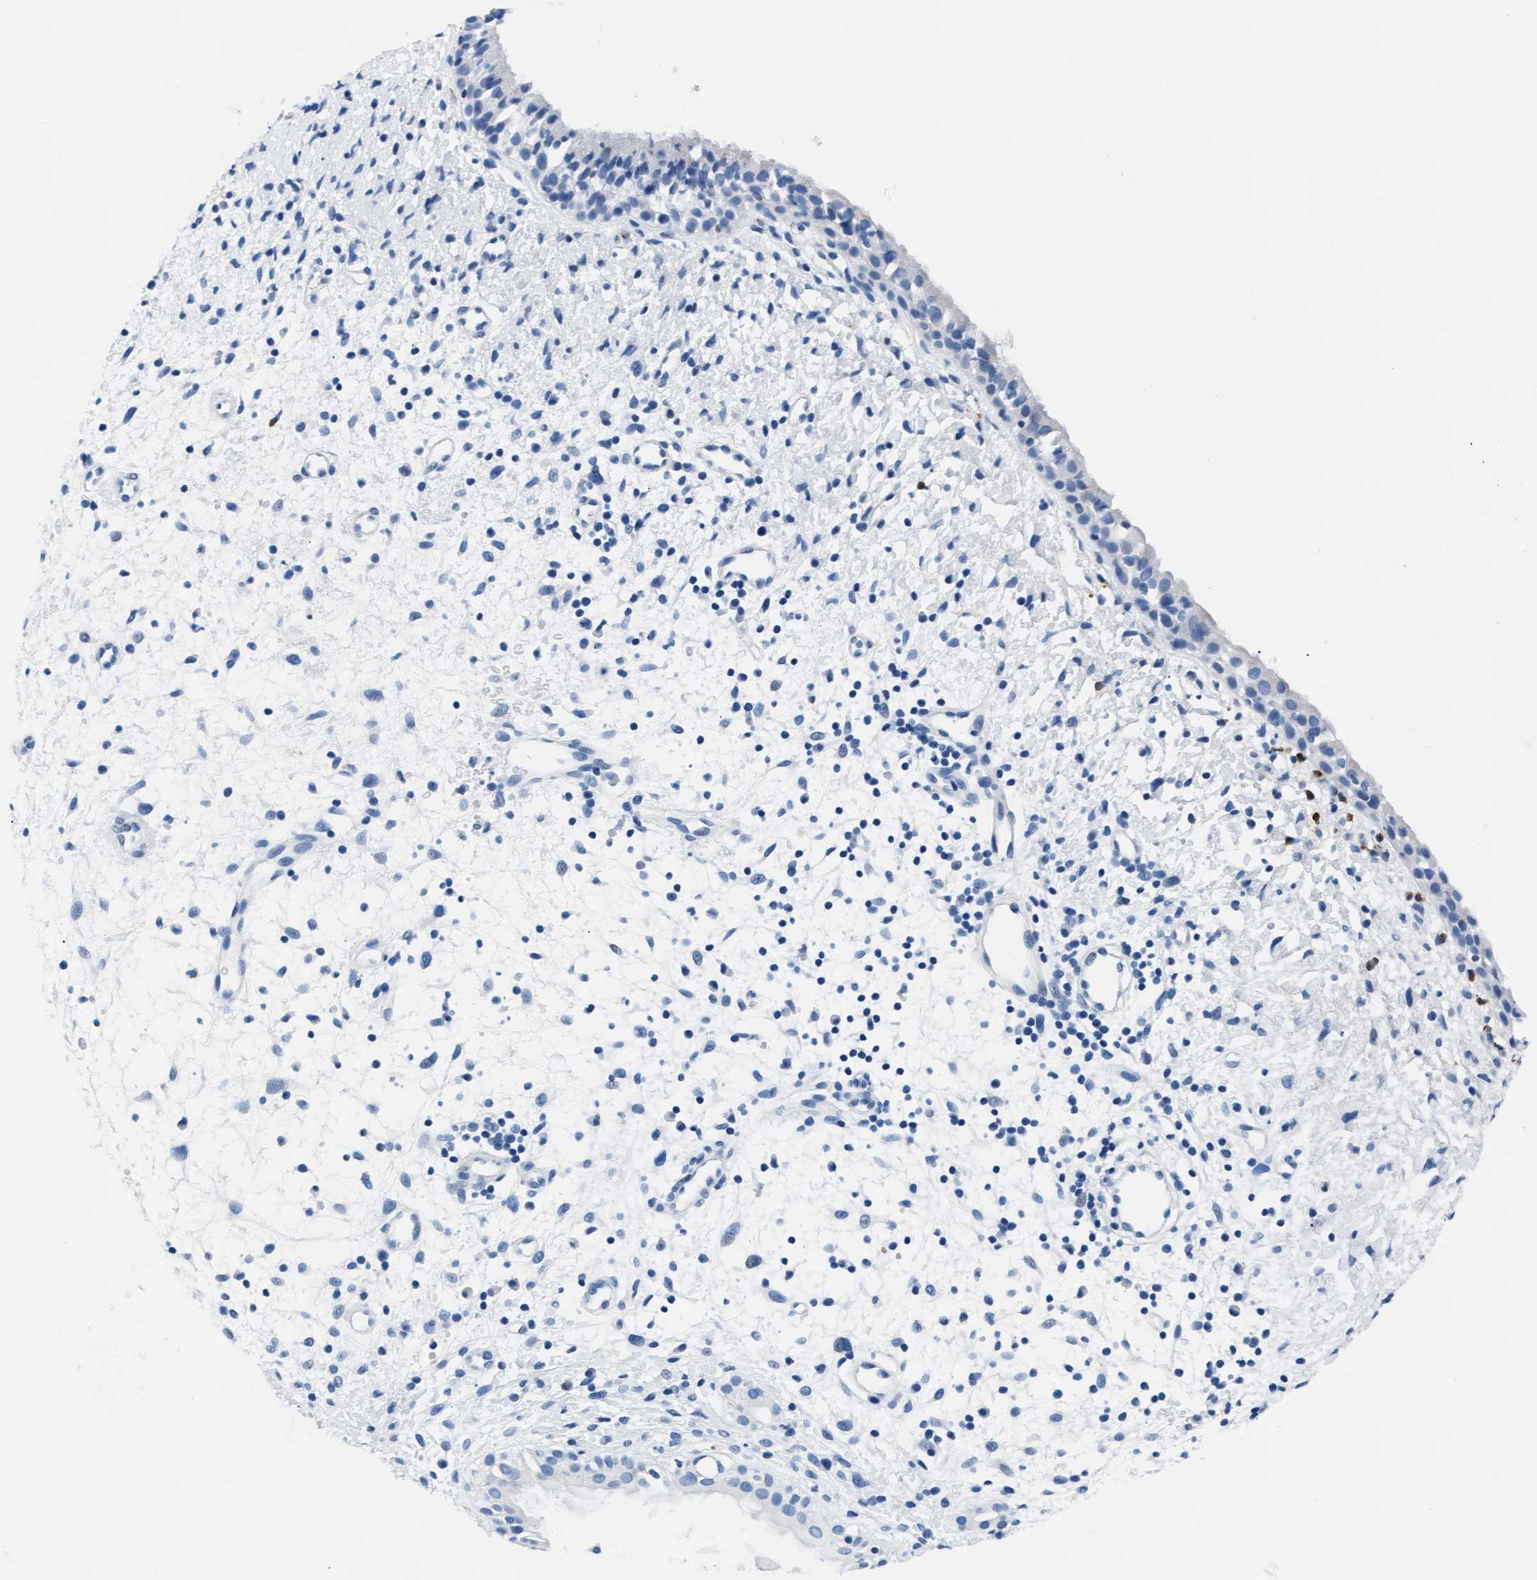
{"staining": {"intensity": "negative", "quantity": "none", "location": "none"}, "tissue": "nasopharynx", "cell_type": "Respiratory epithelial cells", "image_type": "normal", "snomed": [{"axis": "morphology", "description": "Normal tissue, NOS"}, {"axis": "topography", "description": "Nasopharynx"}], "caption": "Respiratory epithelial cells show no significant protein positivity in unremarkable nasopharynx. (Brightfield microscopy of DAB (3,3'-diaminobenzidine) IHC at high magnification).", "gene": "MMP8", "patient": {"sex": "male", "age": 22}}